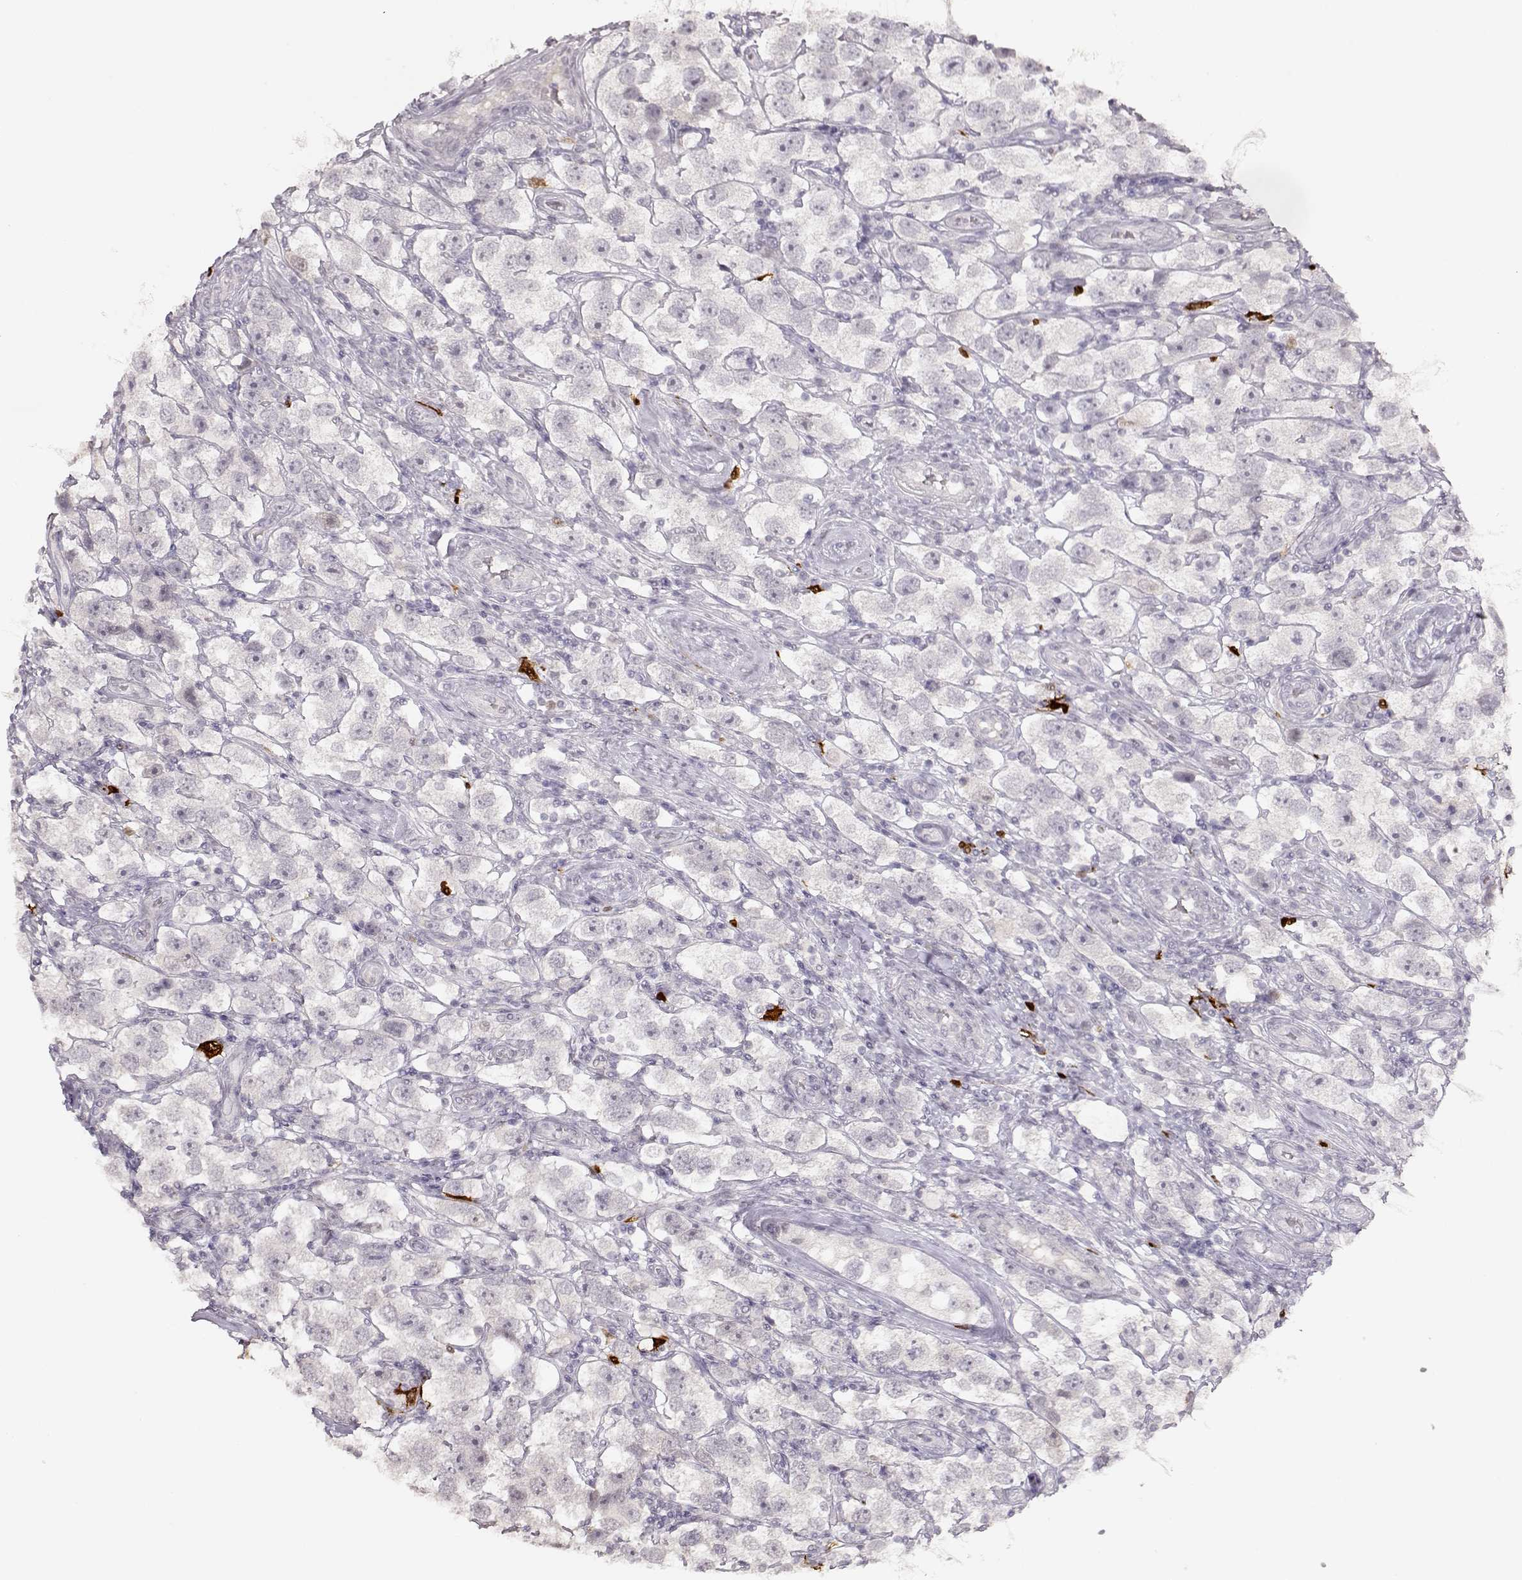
{"staining": {"intensity": "negative", "quantity": "none", "location": "none"}, "tissue": "testis cancer", "cell_type": "Tumor cells", "image_type": "cancer", "snomed": [{"axis": "morphology", "description": "Seminoma, NOS"}, {"axis": "topography", "description": "Testis"}], "caption": "Immunohistochemical staining of human testis cancer (seminoma) reveals no significant staining in tumor cells.", "gene": "S100B", "patient": {"sex": "male", "age": 26}}